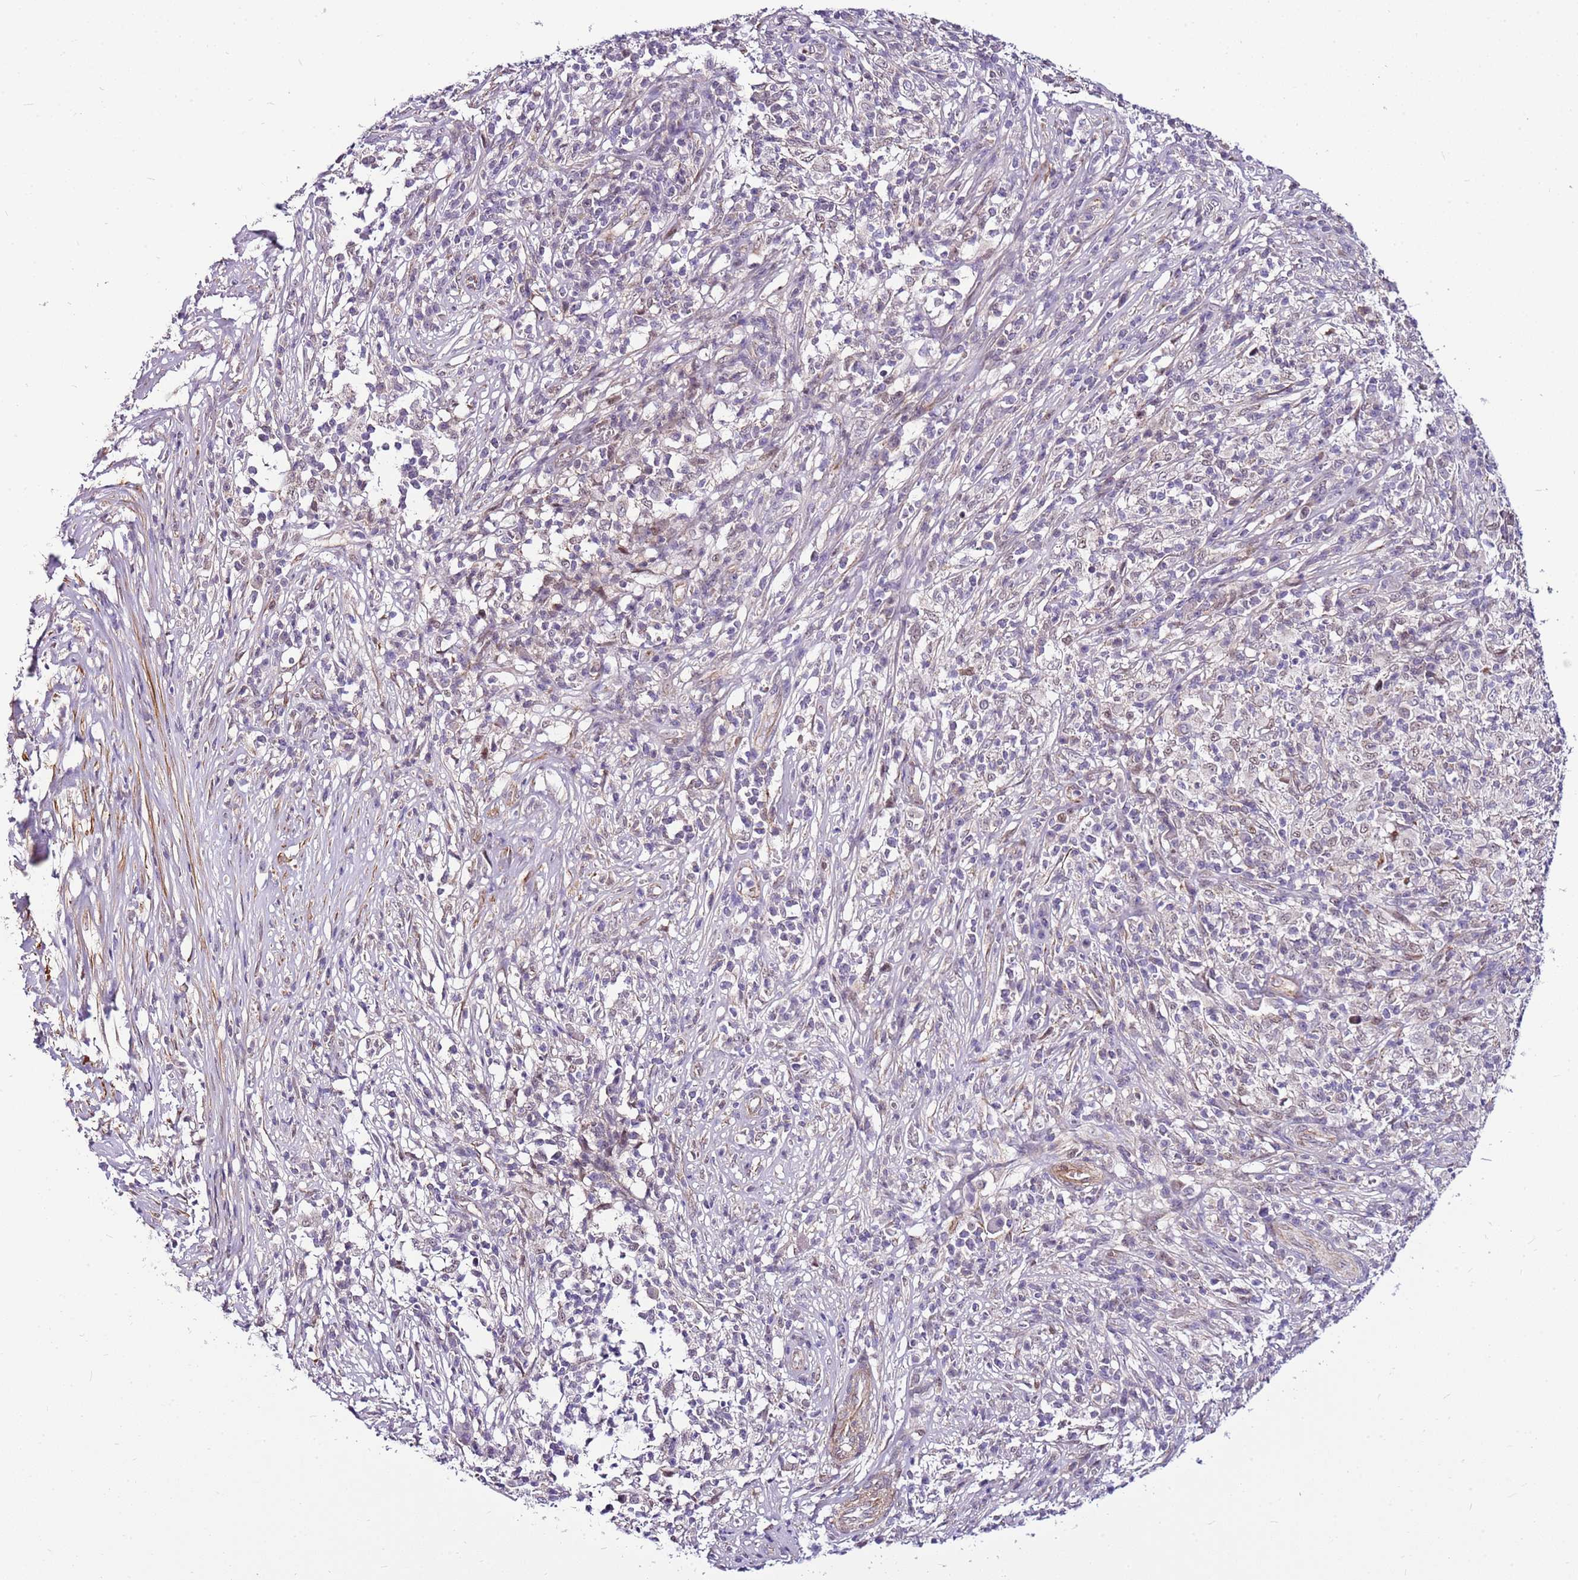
{"staining": {"intensity": "negative", "quantity": "none", "location": "none"}, "tissue": "melanoma", "cell_type": "Tumor cells", "image_type": "cancer", "snomed": [{"axis": "morphology", "description": "Malignant melanoma, NOS"}, {"axis": "topography", "description": "Skin"}], "caption": "High magnification brightfield microscopy of malignant melanoma stained with DAB (brown) and counterstained with hematoxylin (blue): tumor cells show no significant positivity. (Stains: DAB IHC with hematoxylin counter stain, Microscopy: brightfield microscopy at high magnification).", "gene": "POLE3", "patient": {"sex": "male", "age": 66}}